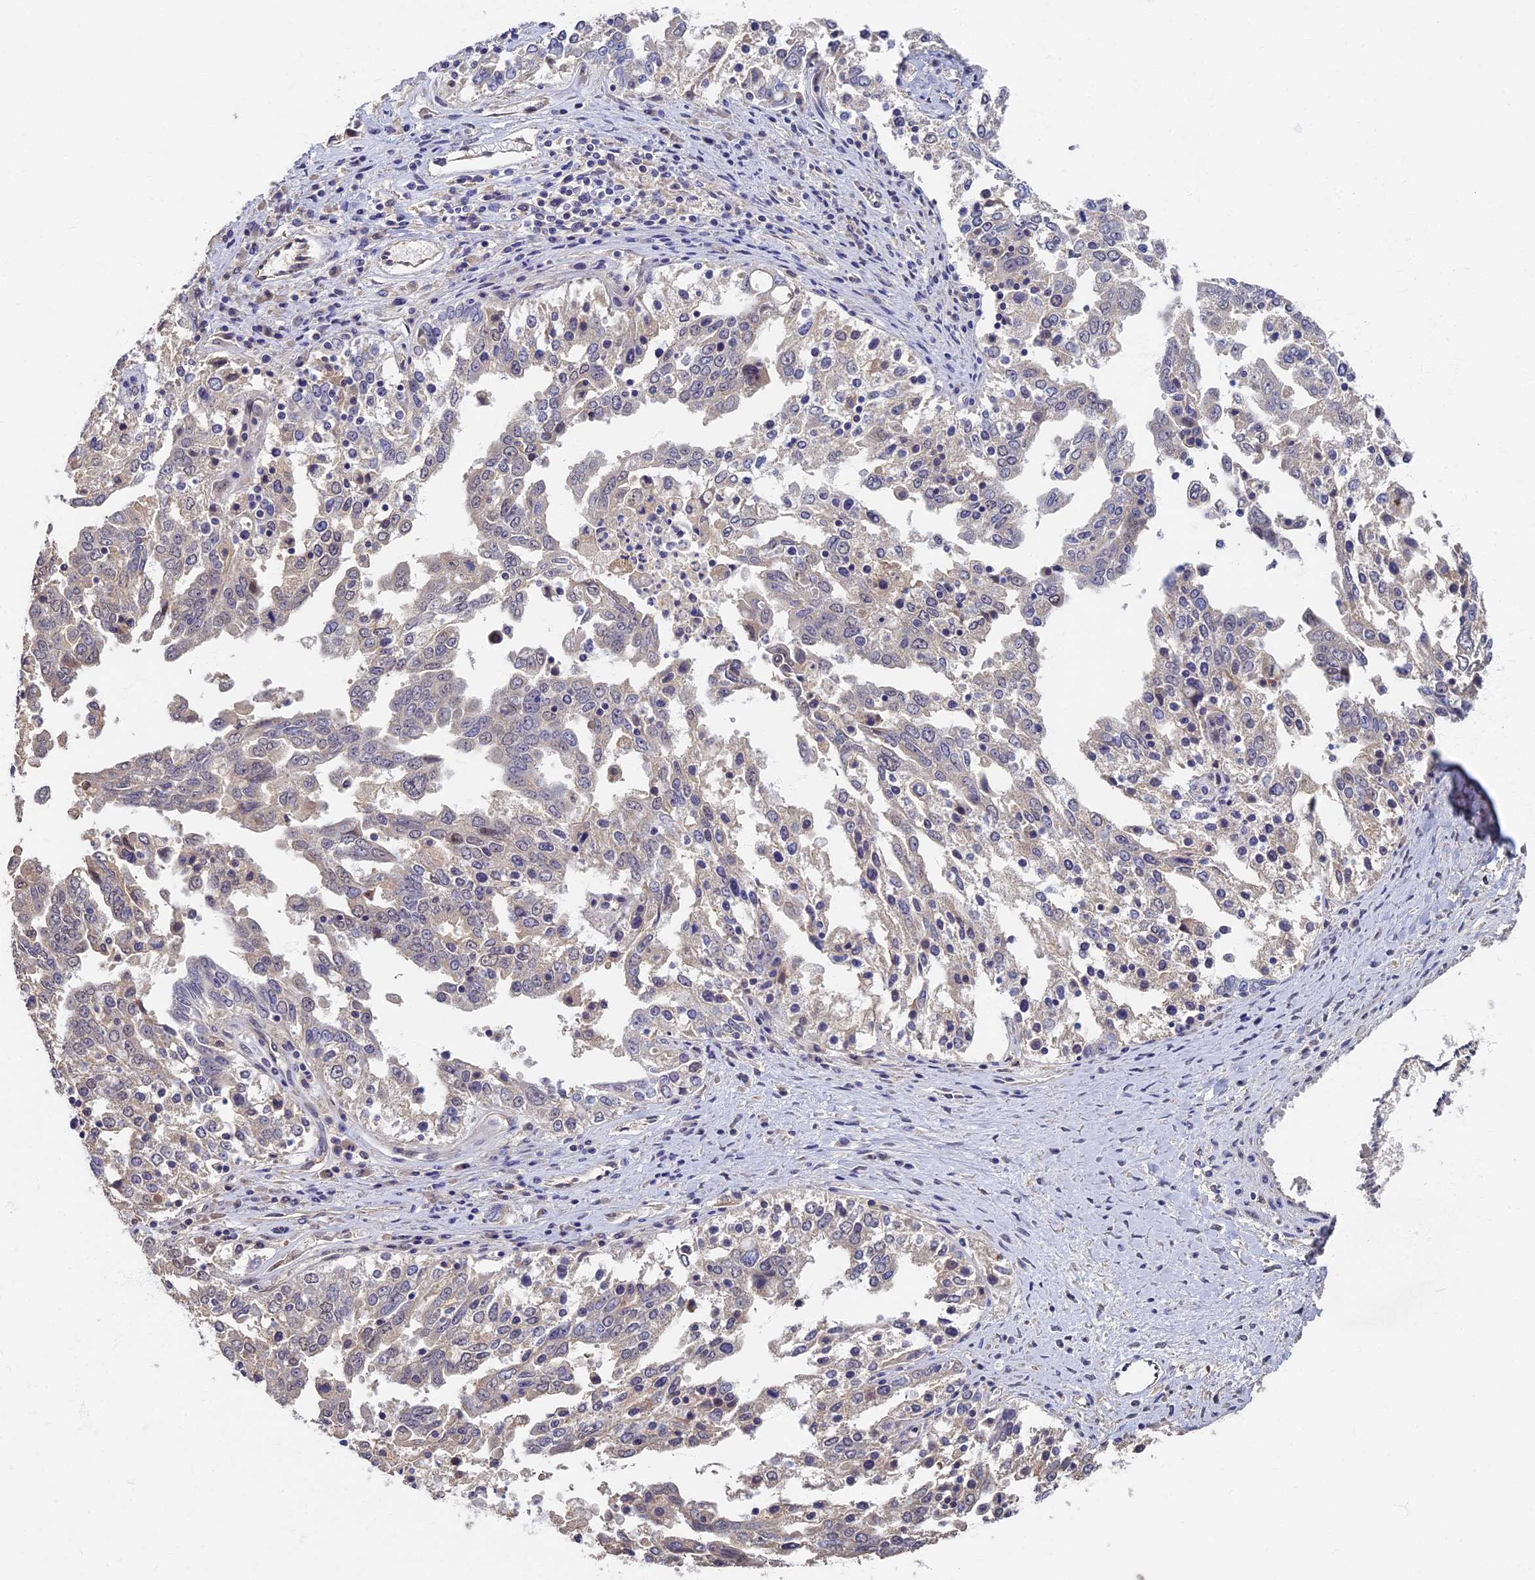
{"staining": {"intensity": "negative", "quantity": "none", "location": "none"}, "tissue": "ovarian cancer", "cell_type": "Tumor cells", "image_type": "cancer", "snomed": [{"axis": "morphology", "description": "Carcinoma, endometroid"}, {"axis": "topography", "description": "Ovary"}], "caption": "There is no significant expression in tumor cells of ovarian cancer.", "gene": "RSPH3", "patient": {"sex": "female", "age": 62}}